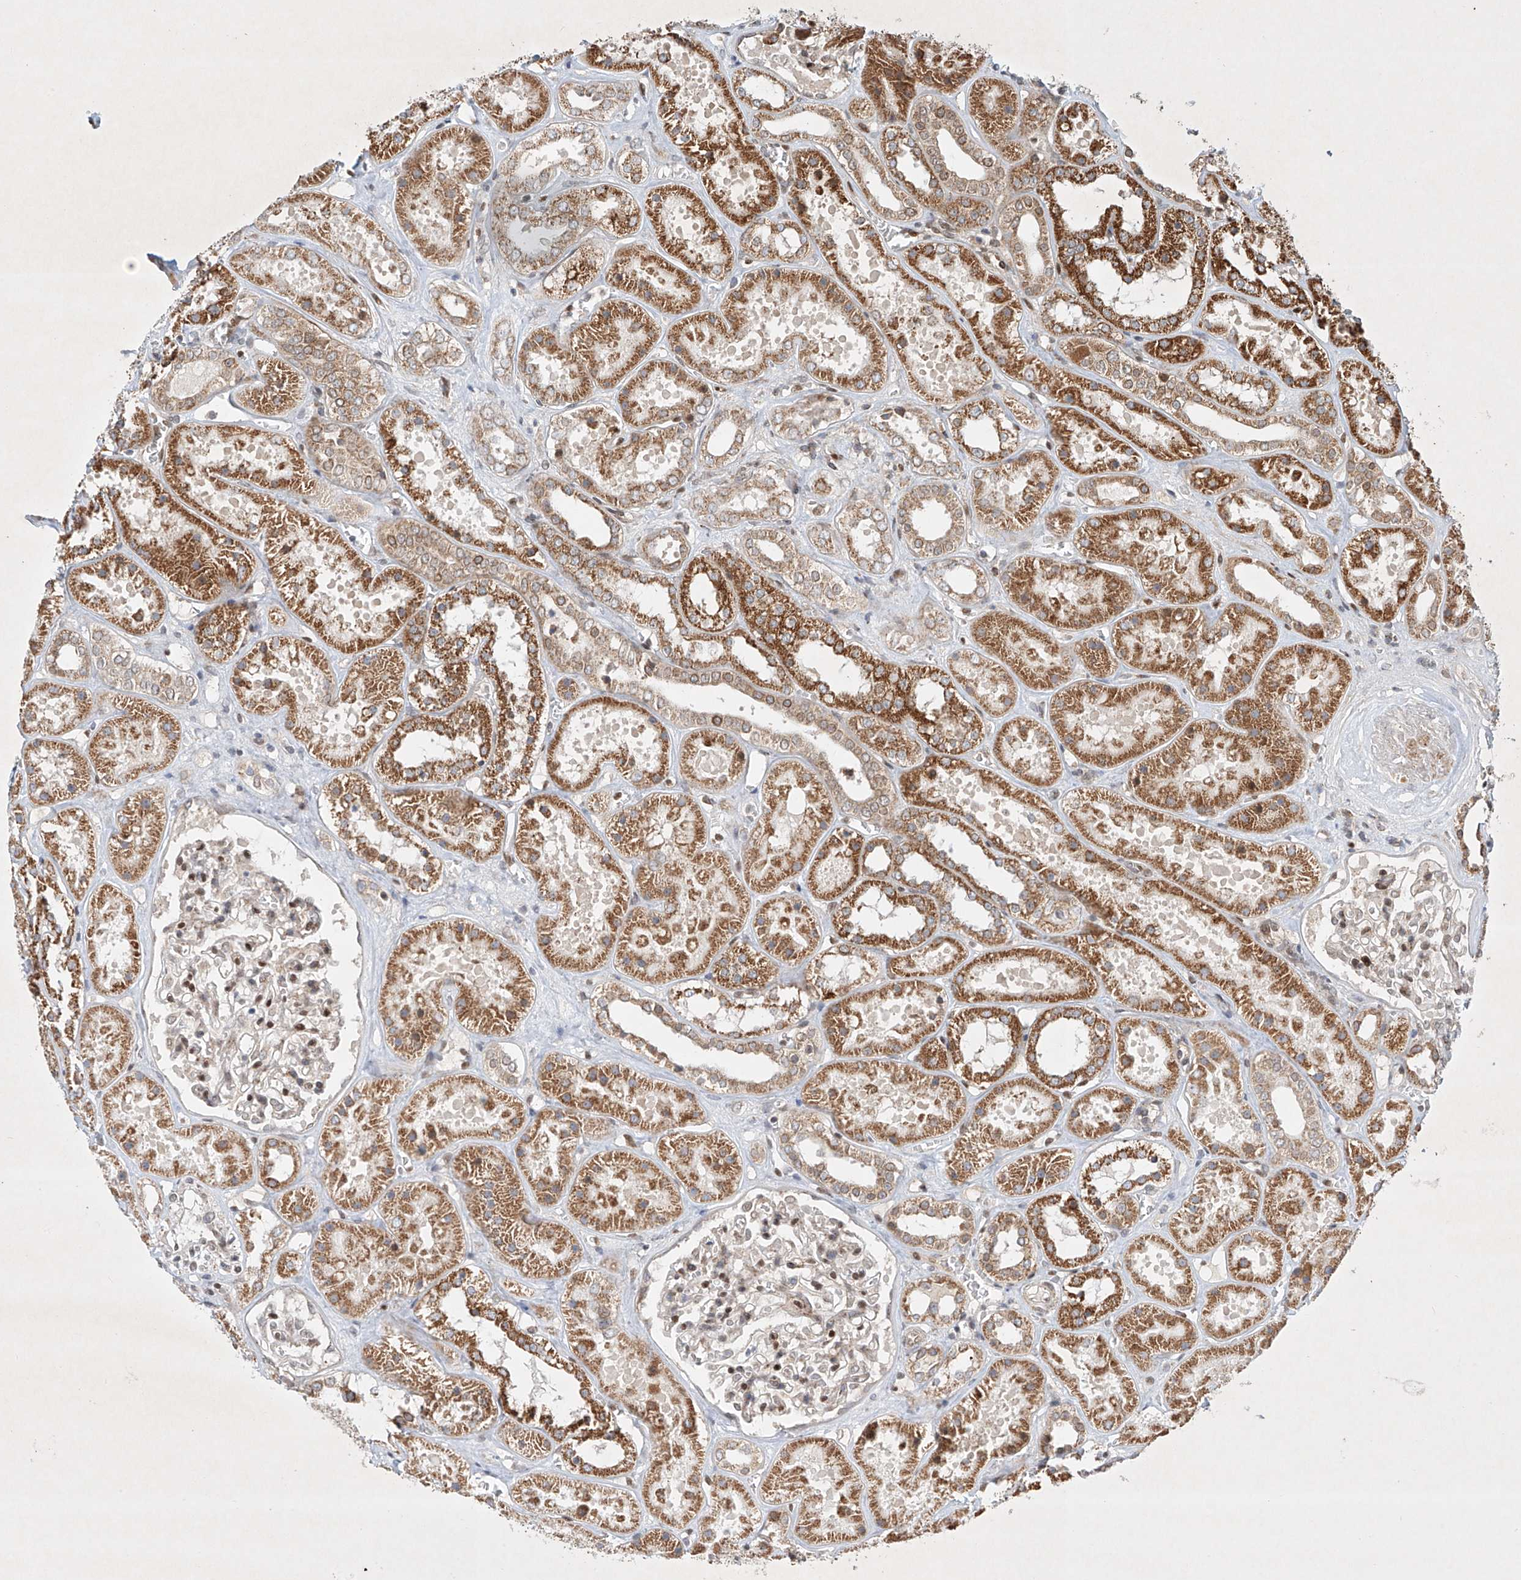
{"staining": {"intensity": "strong", "quantity": "25%-75%", "location": "nuclear"}, "tissue": "kidney", "cell_type": "Cells in glomeruli", "image_type": "normal", "snomed": [{"axis": "morphology", "description": "Normal tissue, NOS"}, {"axis": "topography", "description": "Kidney"}], "caption": "Immunohistochemical staining of benign human kidney demonstrates high levels of strong nuclear expression in approximately 25%-75% of cells in glomeruli. (Brightfield microscopy of DAB IHC at high magnification).", "gene": "EPG5", "patient": {"sex": "female", "age": 41}}